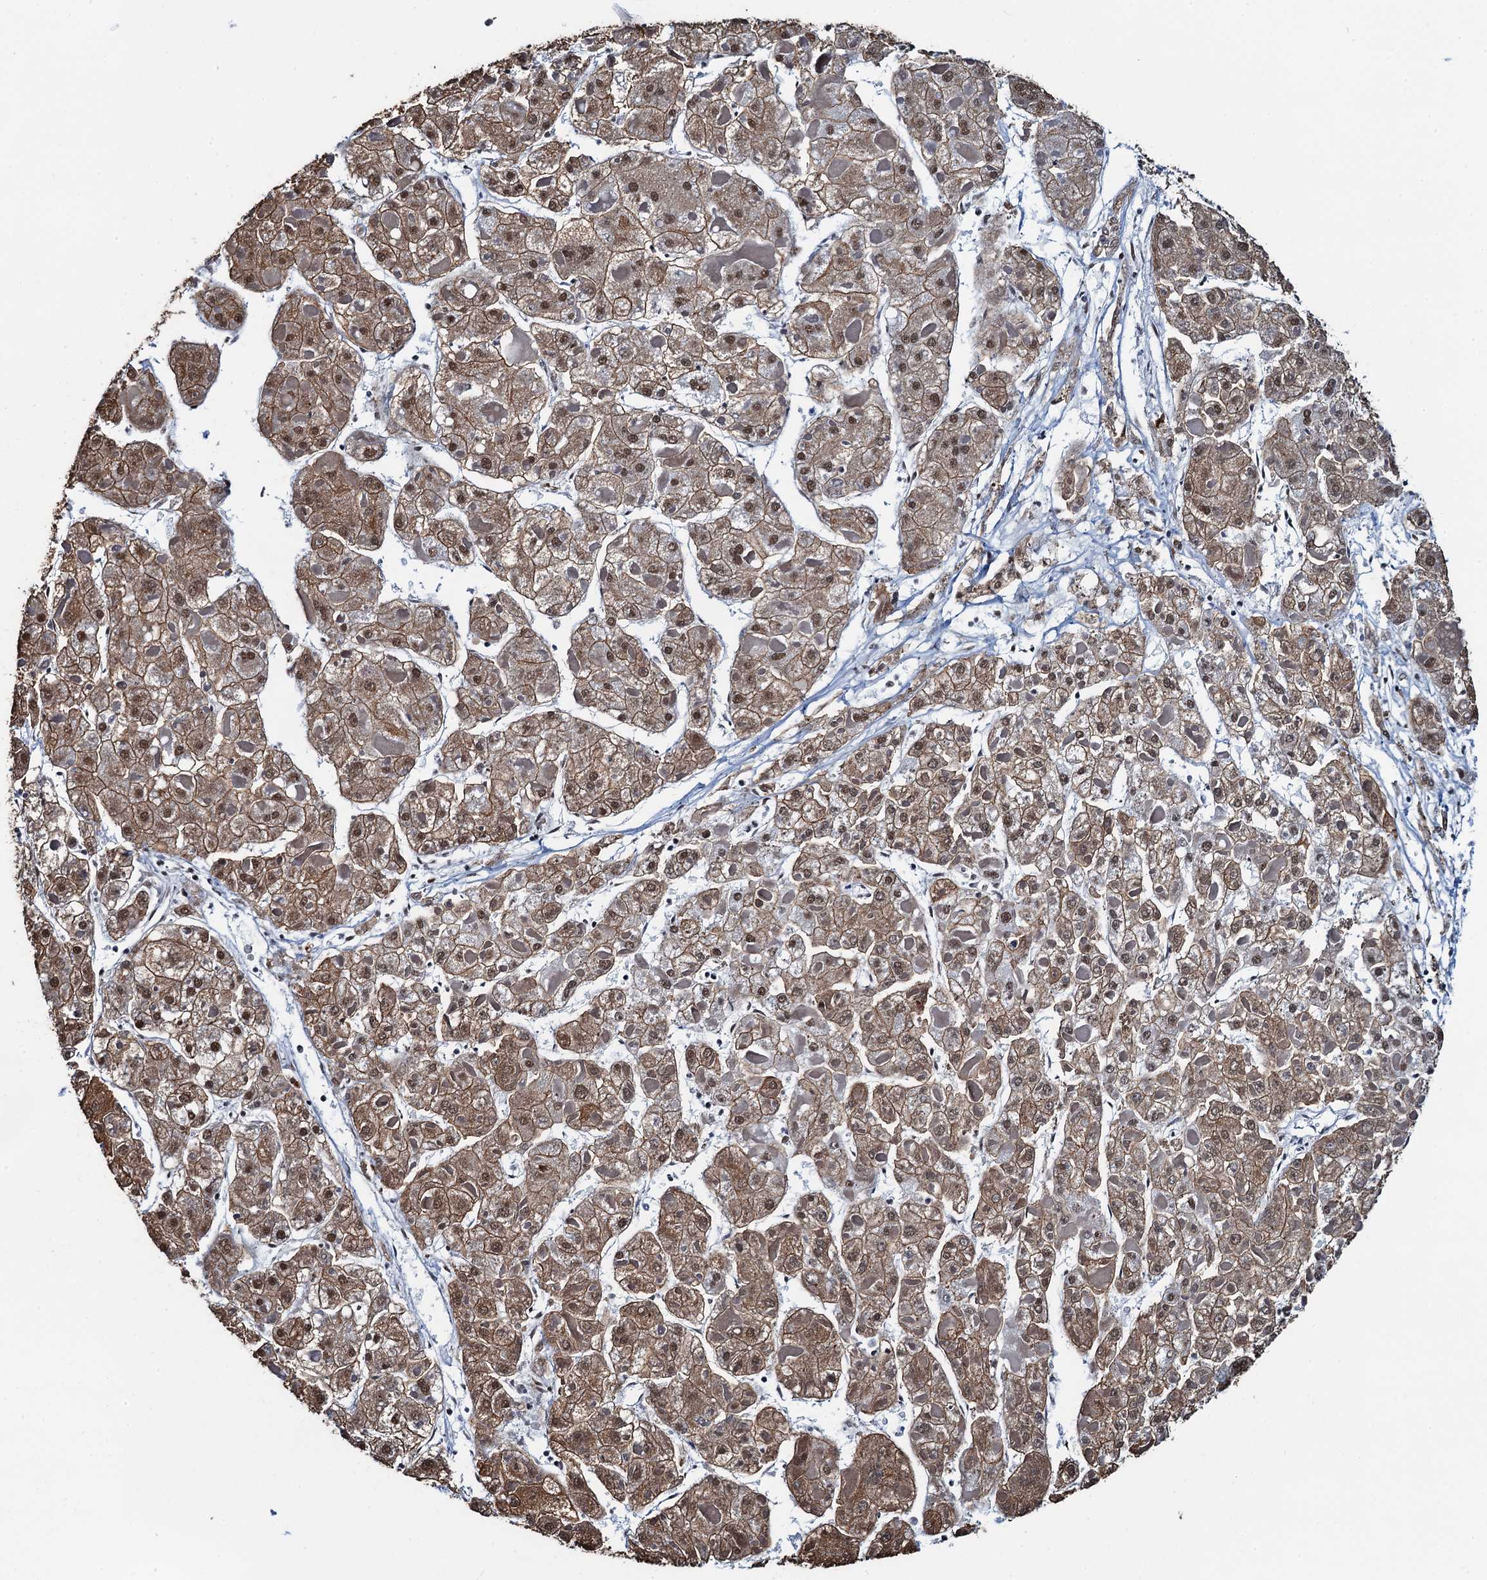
{"staining": {"intensity": "moderate", "quantity": ">75%", "location": "cytoplasmic/membranous,nuclear"}, "tissue": "liver cancer", "cell_type": "Tumor cells", "image_type": "cancer", "snomed": [{"axis": "morphology", "description": "Carcinoma, Hepatocellular, NOS"}, {"axis": "topography", "description": "Liver"}], "caption": "Human liver cancer (hepatocellular carcinoma) stained with a protein marker demonstrates moderate staining in tumor cells.", "gene": "ZNF609", "patient": {"sex": "female", "age": 73}}